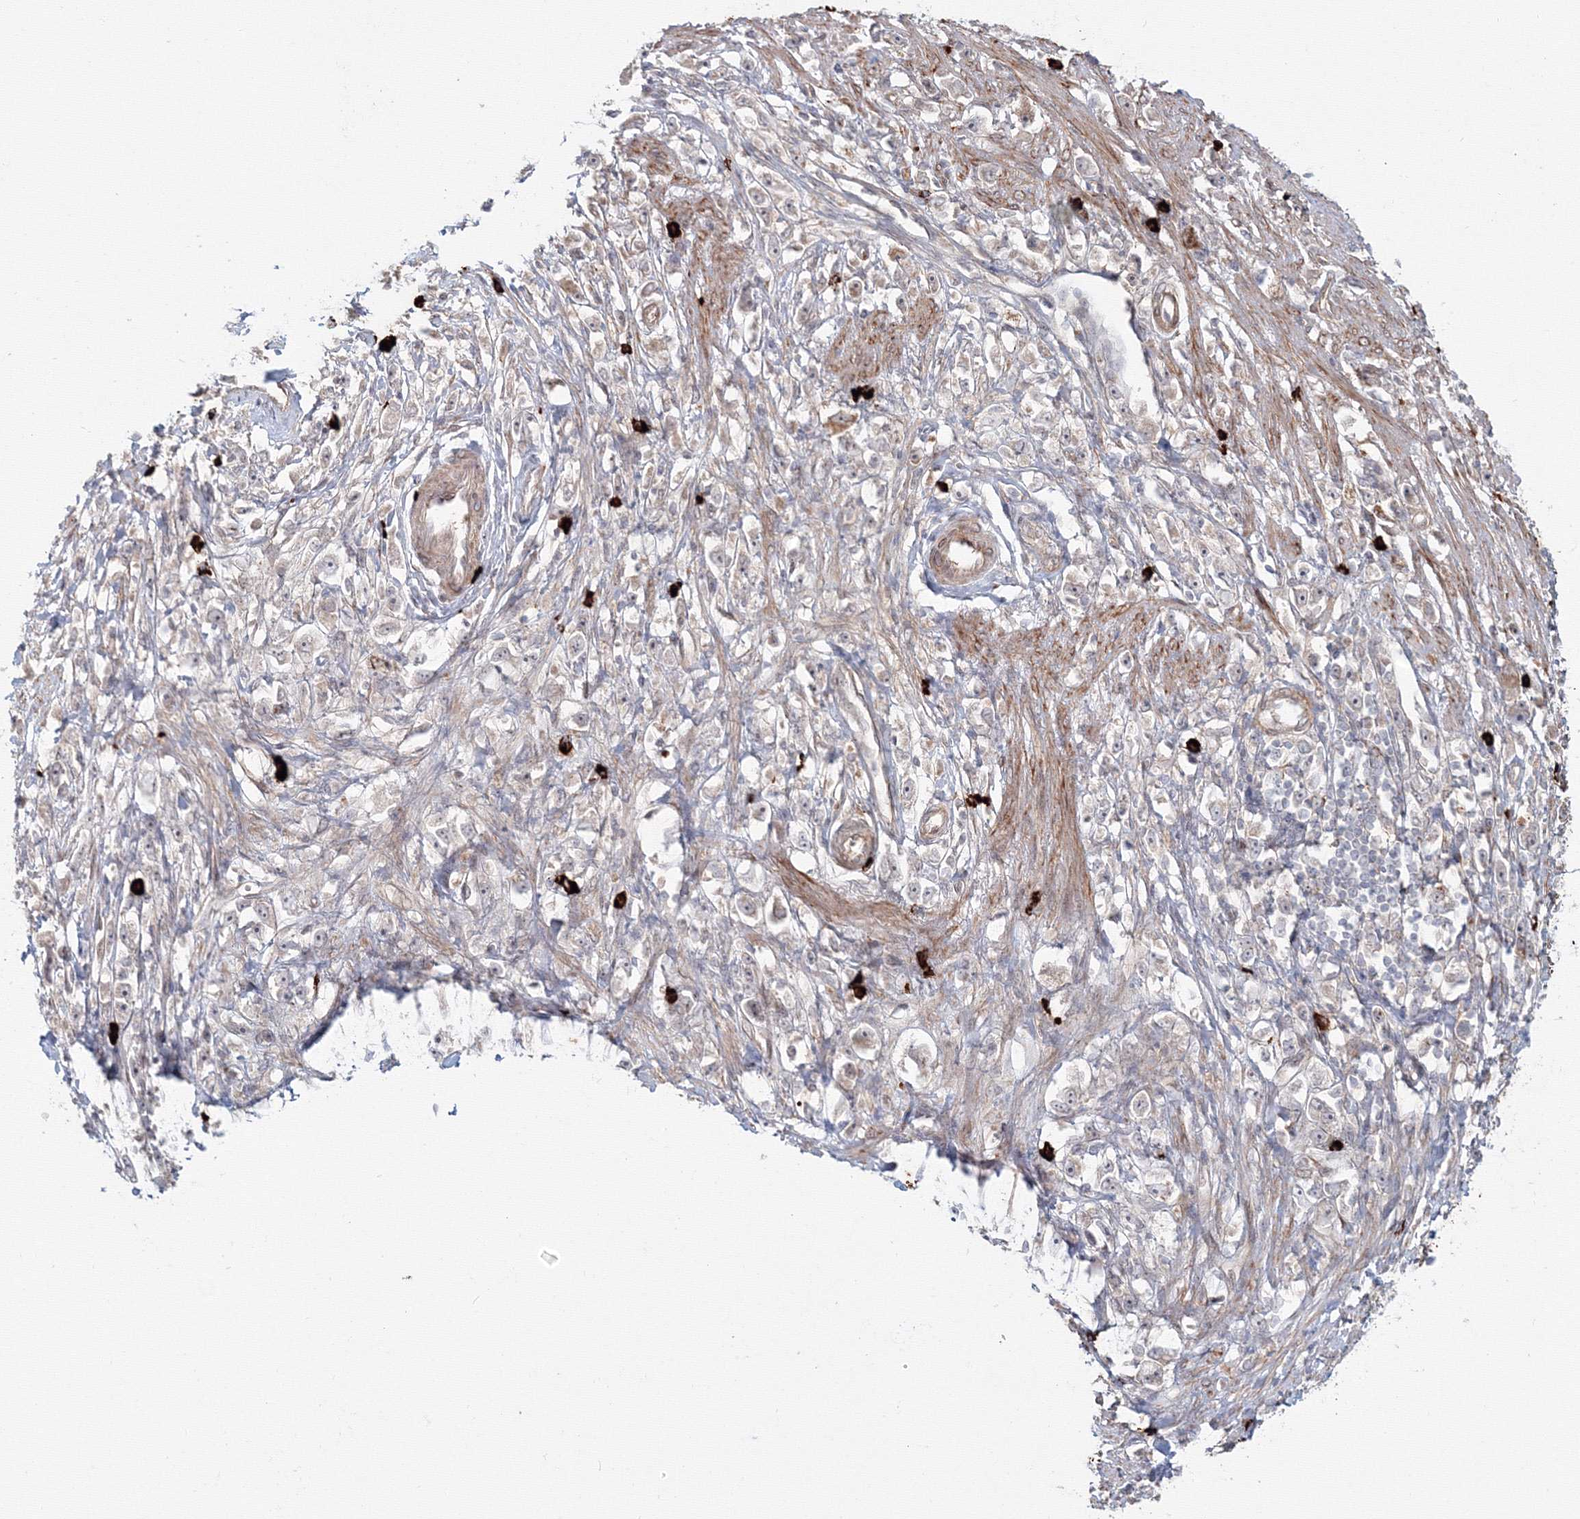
{"staining": {"intensity": "weak", "quantity": "<25%", "location": "cytoplasmic/membranous"}, "tissue": "stomach cancer", "cell_type": "Tumor cells", "image_type": "cancer", "snomed": [{"axis": "morphology", "description": "Adenocarcinoma, NOS"}, {"axis": "topography", "description": "Stomach"}], "caption": "Stomach cancer stained for a protein using immunohistochemistry exhibits no staining tumor cells.", "gene": "SH3PXD2A", "patient": {"sex": "female", "age": 59}}